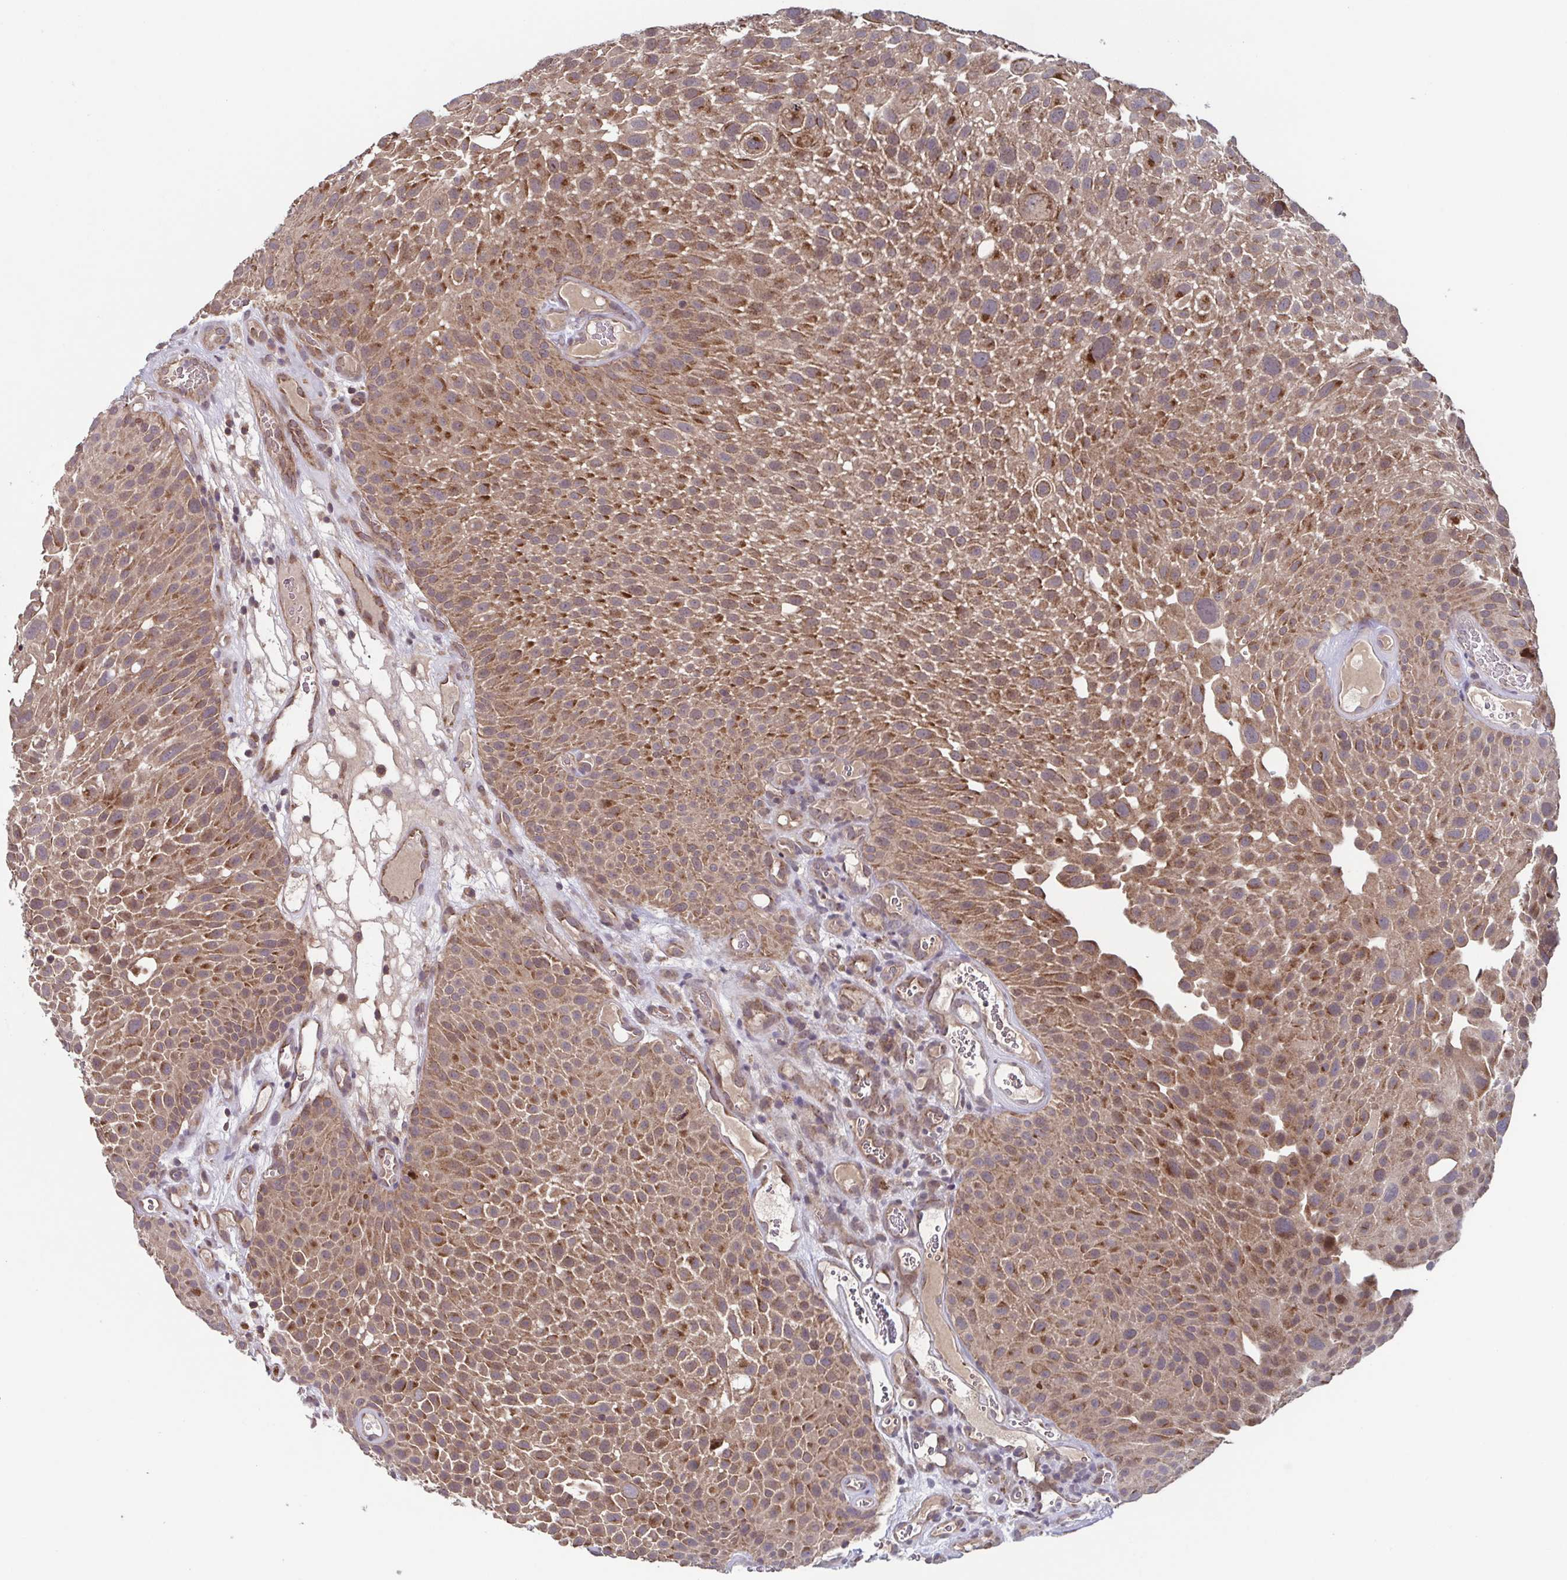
{"staining": {"intensity": "moderate", "quantity": ">75%", "location": "cytoplasmic/membranous"}, "tissue": "urothelial cancer", "cell_type": "Tumor cells", "image_type": "cancer", "snomed": [{"axis": "morphology", "description": "Urothelial carcinoma, Low grade"}, {"axis": "topography", "description": "Urinary bladder"}], "caption": "Brown immunohistochemical staining in human low-grade urothelial carcinoma displays moderate cytoplasmic/membranous staining in about >75% of tumor cells.", "gene": "TTC19", "patient": {"sex": "male", "age": 72}}